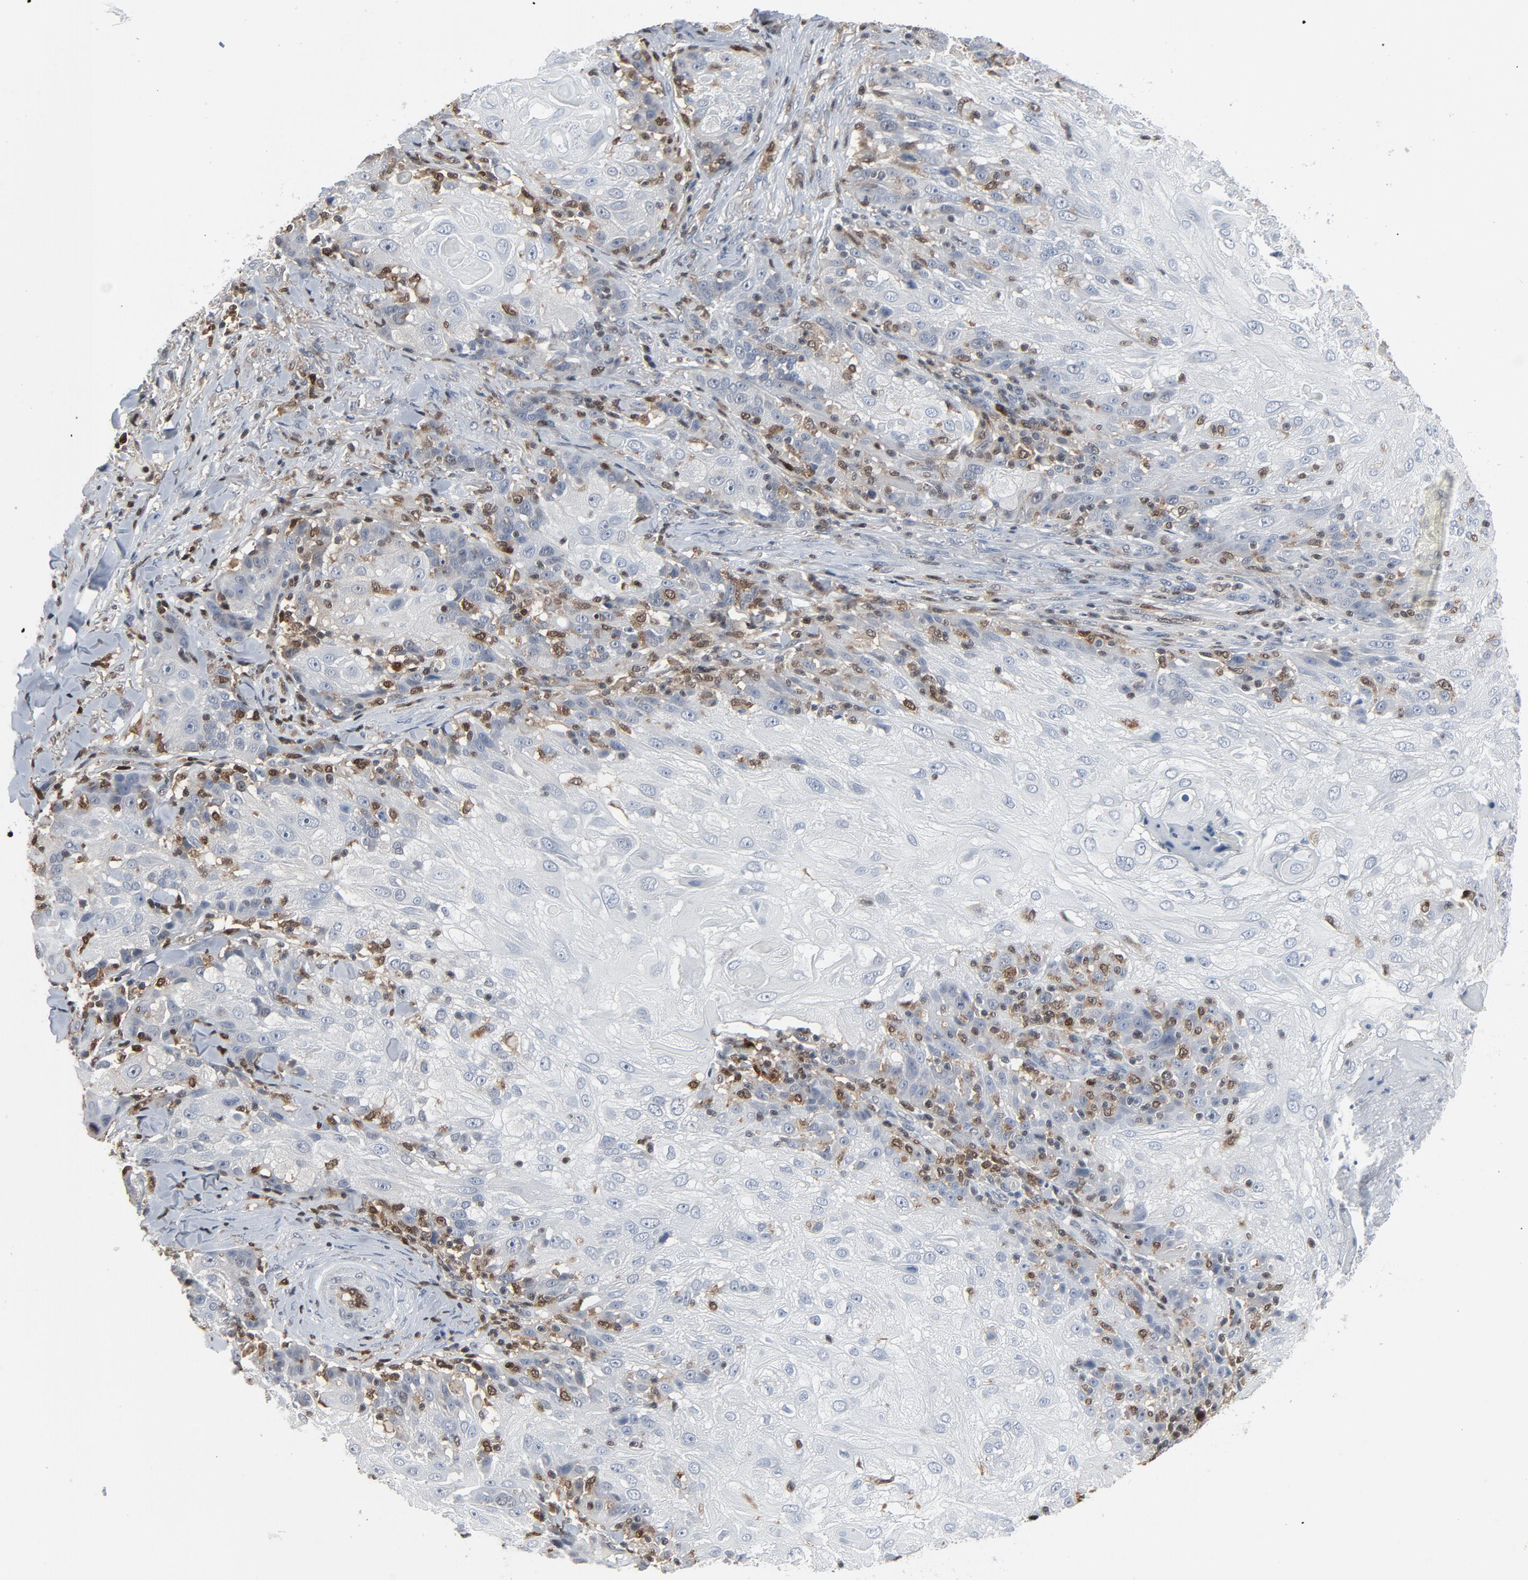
{"staining": {"intensity": "negative", "quantity": "none", "location": "none"}, "tissue": "skin cancer", "cell_type": "Tumor cells", "image_type": "cancer", "snomed": [{"axis": "morphology", "description": "Normal tissue, NOS"}, {"axis": "morphology", "description": "Squamous cell carcinoma, NOS"}, {"axis": "topography", "description": "Skin"}], "caption": "High magnification brightfield microscopy of skin squamous cell carcinoma stained with DAB (3,3'-diaminobenzidine) (brown) and counterstained with hematoxylin (blue): tumor cells show no significant expression.", "gene": "STAT5A", "patient": {"sex": "female", "age": 83}}